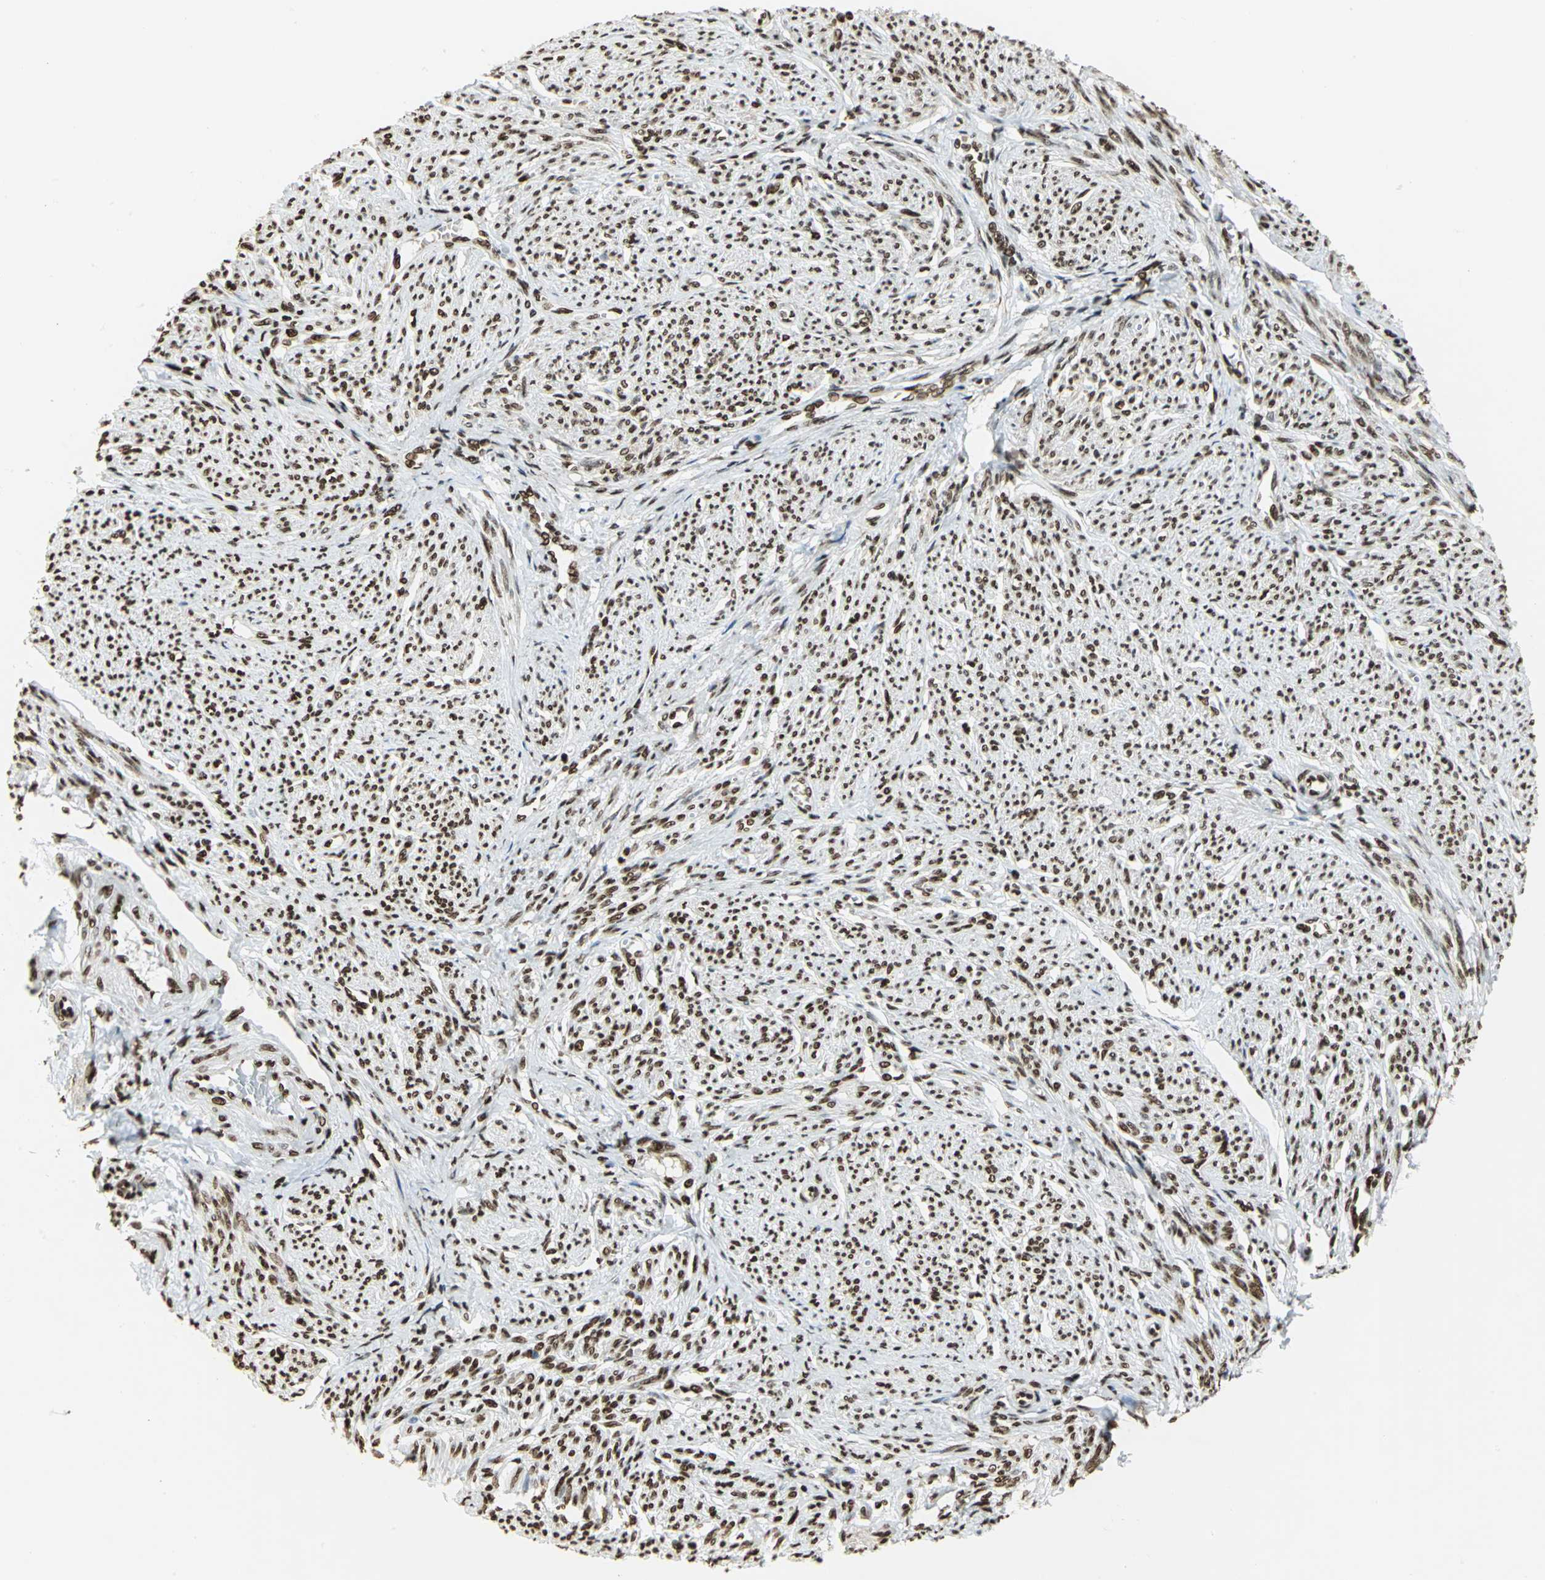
{"staining": {"intensity": "strong", "quantity": ">75%", "location": "nuclear"}, "tissue": "smooth muscle", "cell_type": "Smooth muscle cells", "image_type": "normal", "snomed": [{"axis": "morphology", "description": "Normal tissue, NOS"}, {"axis": "topography", "description": "Smooth muscle"}], "caption": "Protein staining of benign smooth muscle shows strong nuclear positivity in approximately >75% of smooth muscle cells.", "gene": "HMGB1", "patient": {"sex": "female", "age": 65}}